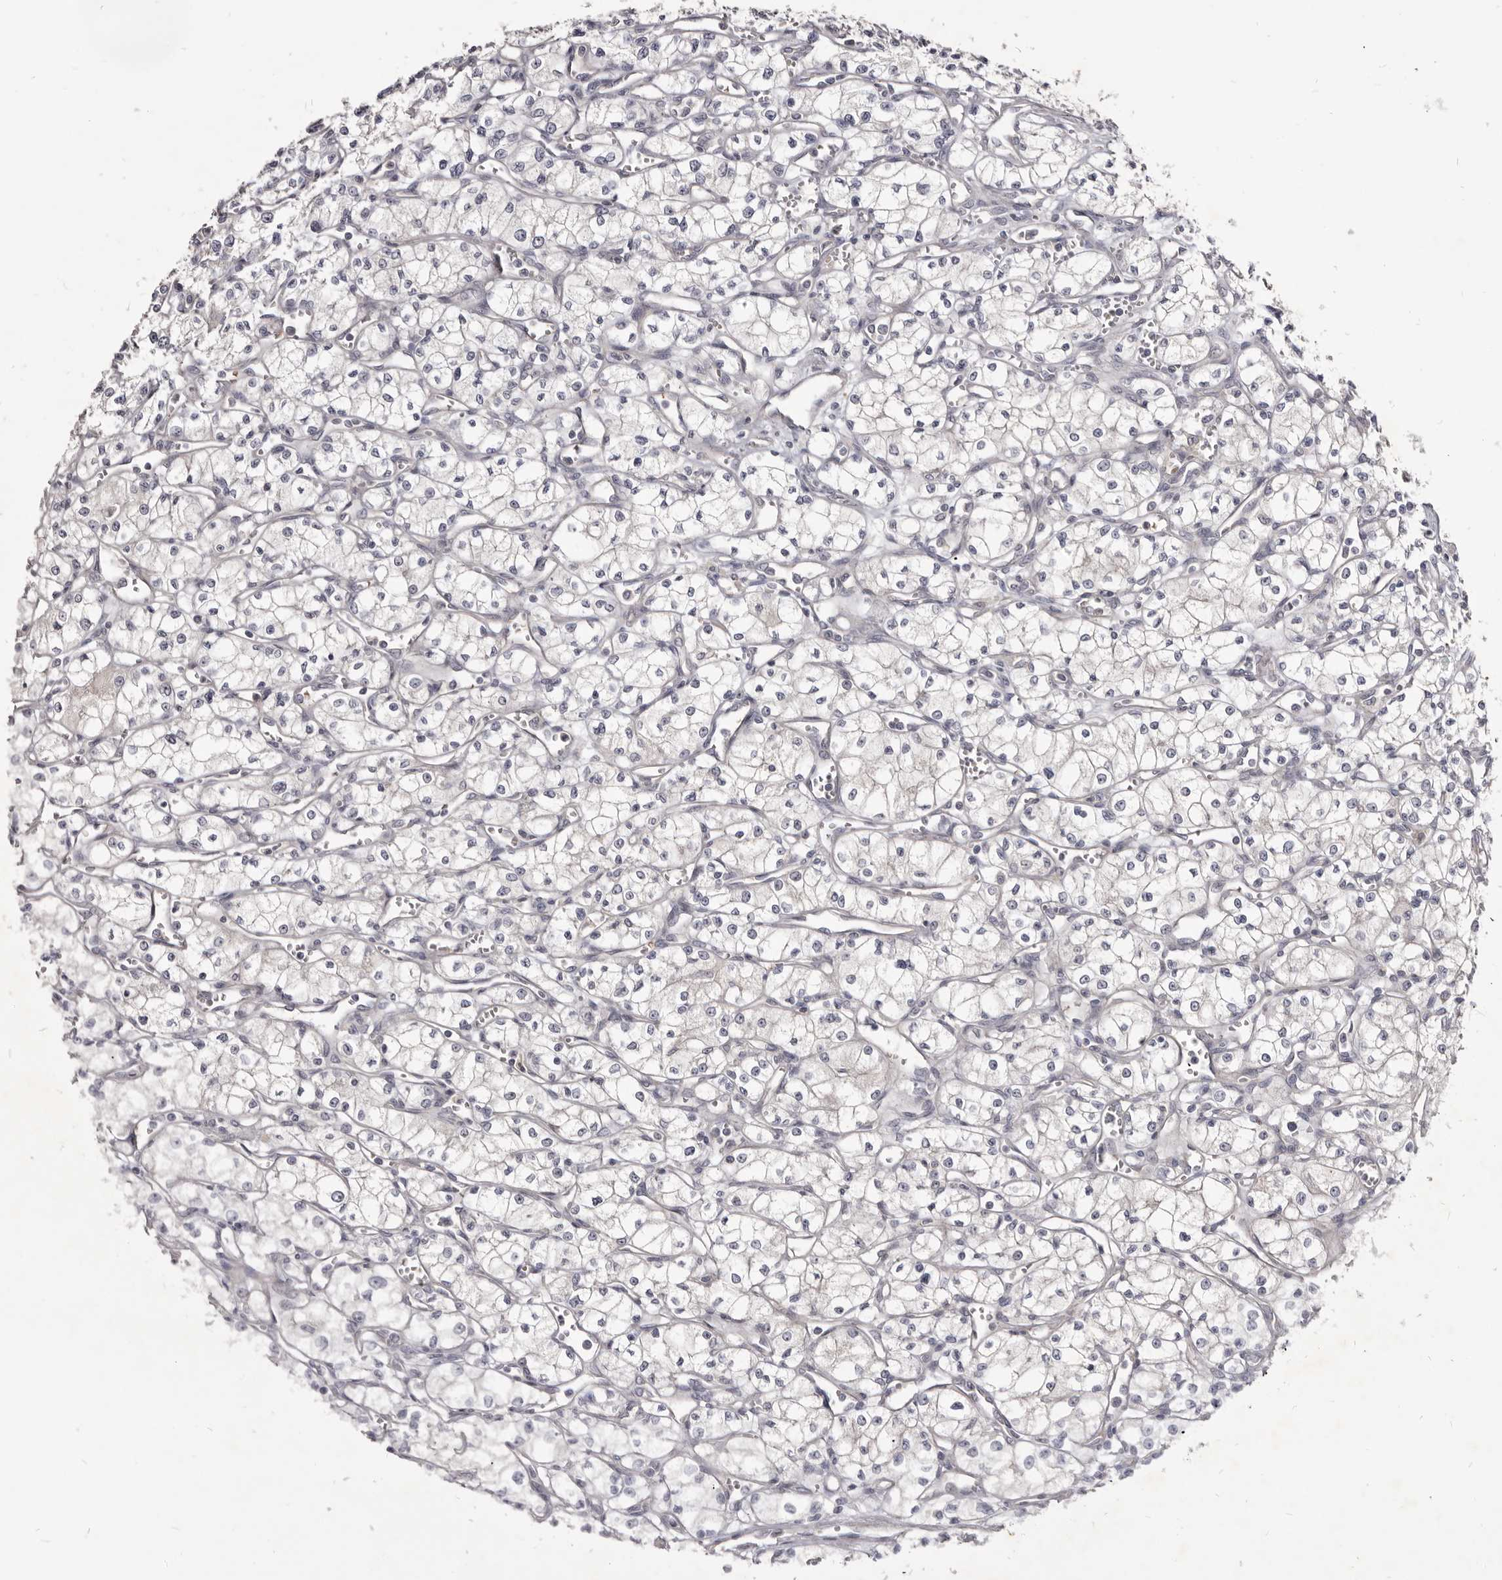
{"staining": {"intensity": "negative", "quantity": "none", "location": "none"}, "tissue": "renal cancer", "cell_type": "Tumor cells", "image_type": "cancer", "snomed": [{"axis": "morphology", "description": "Adenocarcinoma, NOS"}, {"axis": "topography", "description": "Kidney"}], "caption": "High power microscopy micrograph of an immunohistochemistry histopathology image of adenocarcinoma (renal), revealing no significant positivity in tumor cells. The staining was performed using DAB (3,3'-diaminobenzidine) to visualize the protein expression in brown, while the nuclei were stained in blue with hematoxylin (Magnification: 20x).", "gene": "KIF2B", "patient": {"sex": "male", "age": 59}}